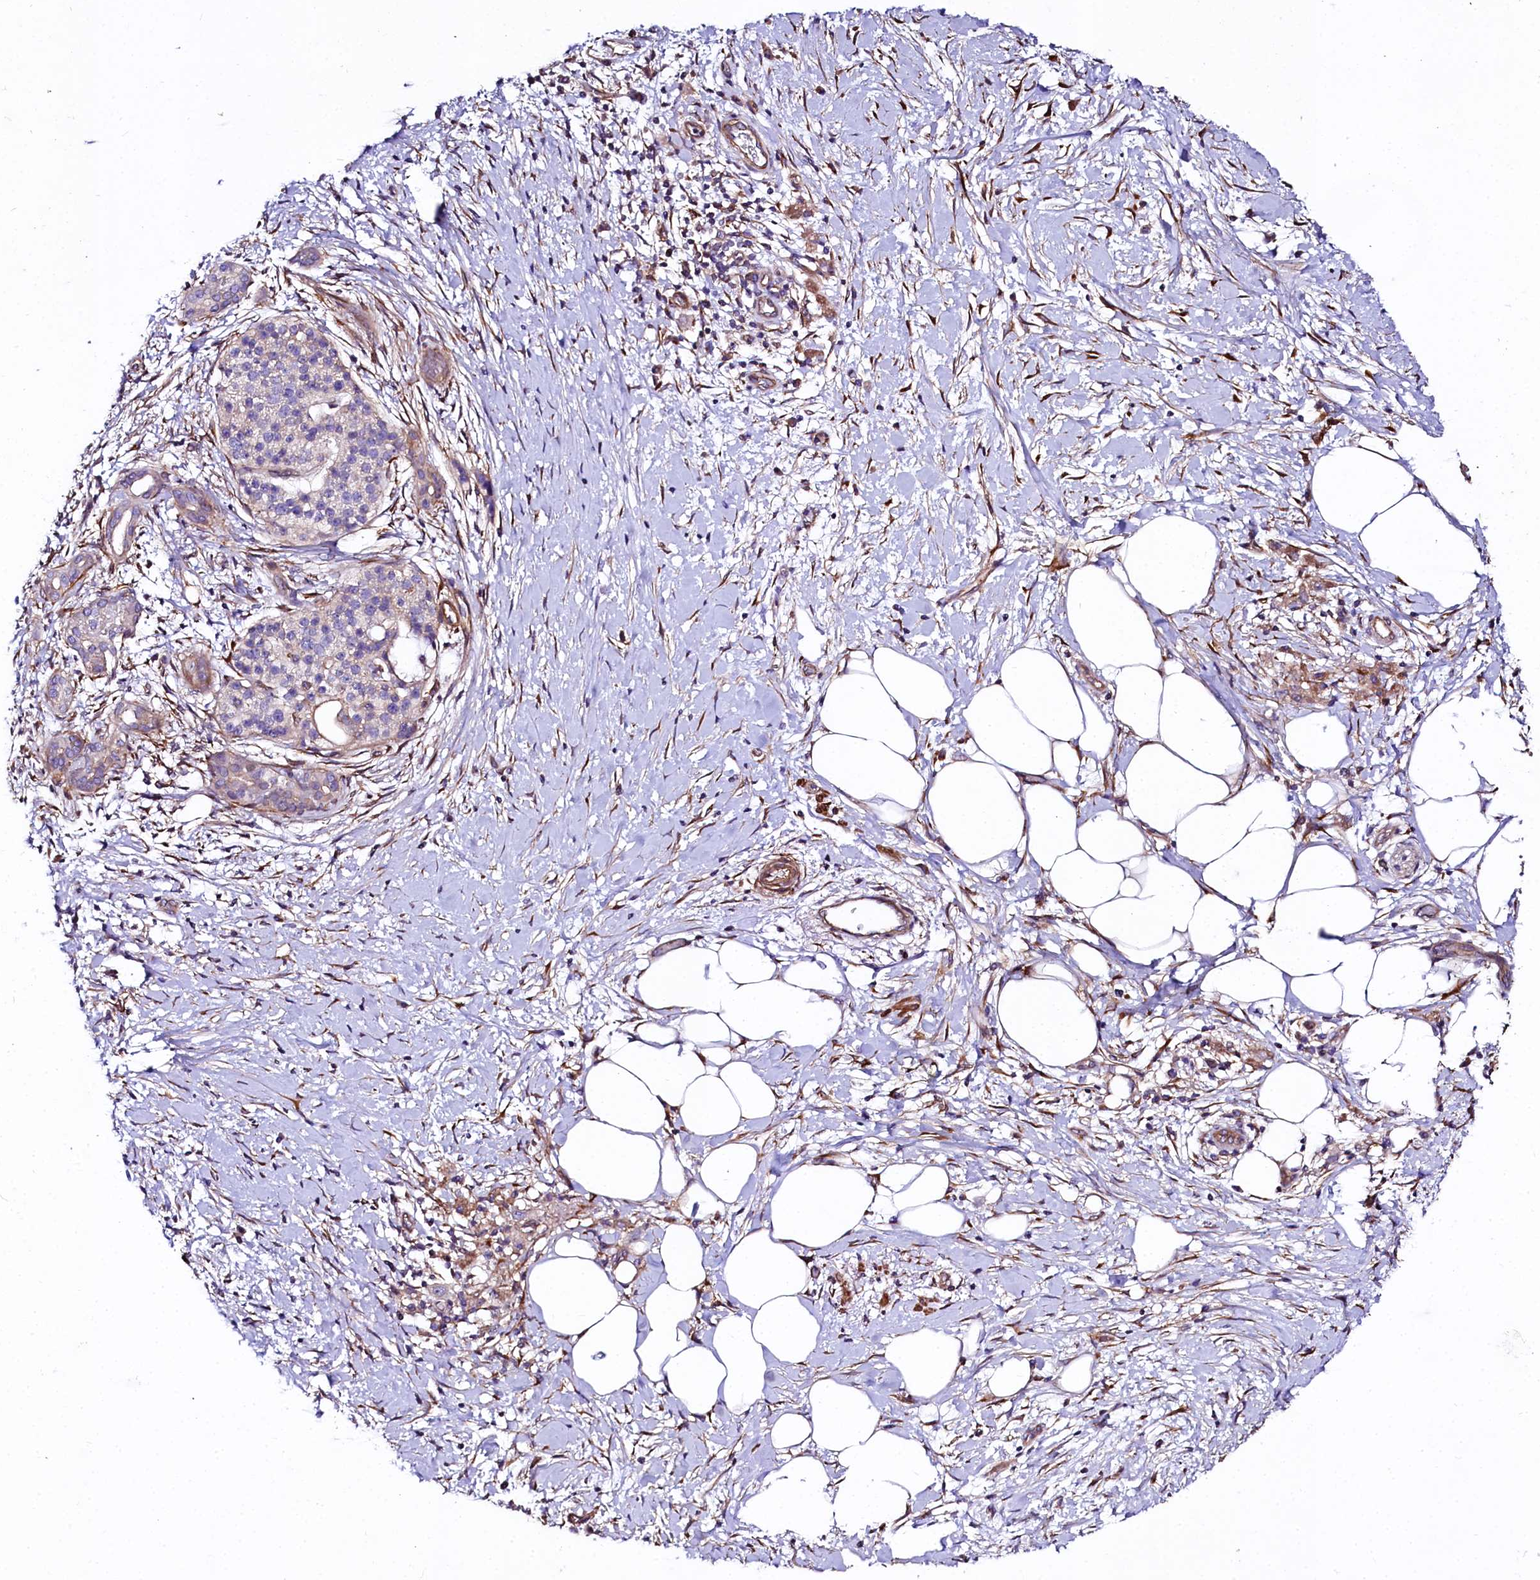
{"staining": {"intensity": "negative", "quantity": "none", "location": "none"}, "tissue": "pancreatic cancer", "cell_type": "Tumor cells", "image_type": "cancer", "snomed": [{"axis": "morphology", "description": "Adenocarcinoma, NOS"}, {"axis": "topography", "description": "Pancreas"}], "caption": "This is a image of immunohistochemistry staining of pancreatic adenocarcinoma, which shows no expression in tumor cells.", "gene": "FCHSD2", "patient": {"sex": "male", "age": 58}}